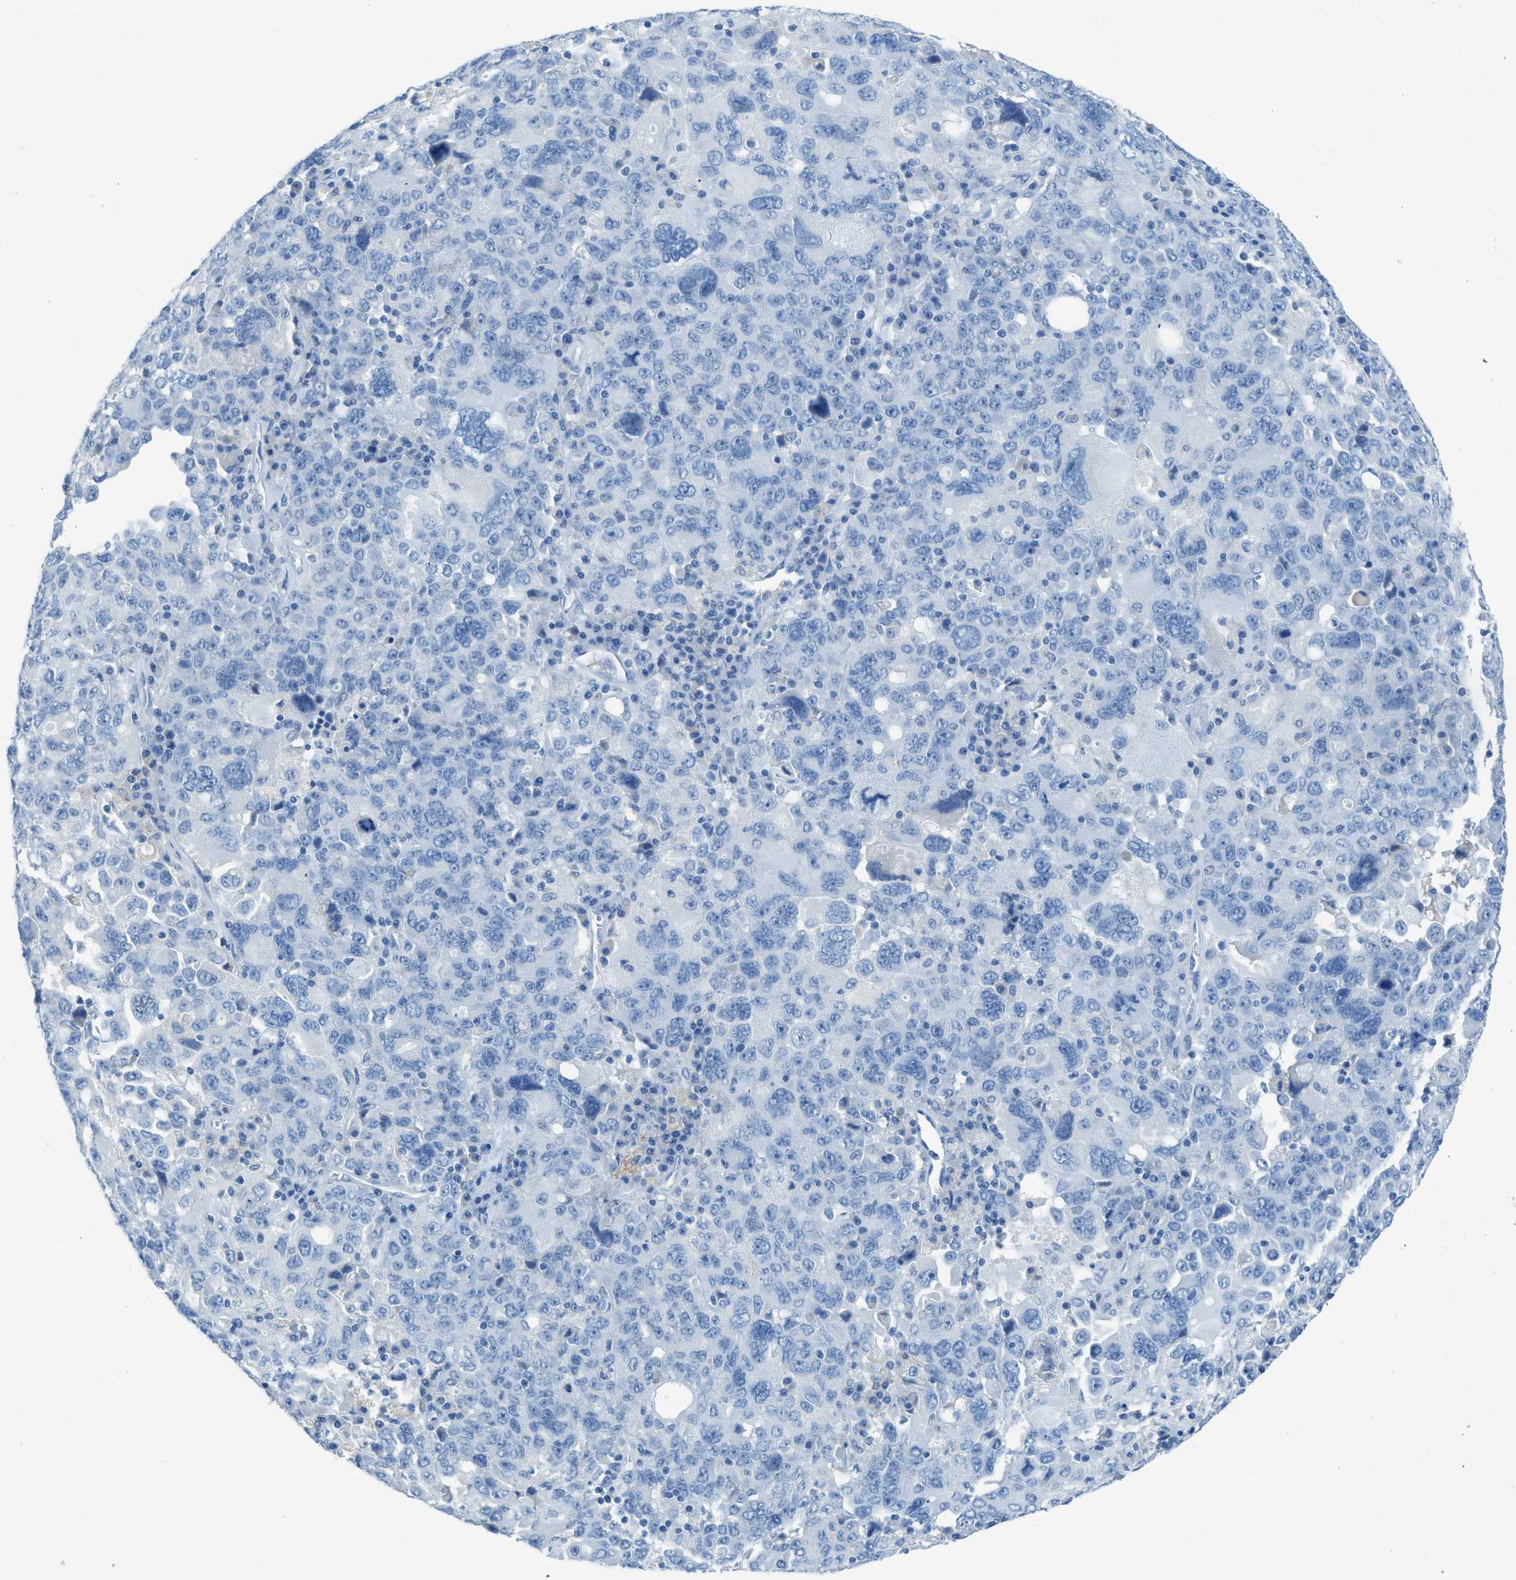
{"staining": {"intensity": "negative", "quantity": "none", "location": "none"}, "tissue": "ovarian cancer", "cell_type": "Tumor cells", "image_type": "cancer", "snomed": [{"axis": "morphology", "description": "Carcinoma, endometroid"}, {"axis": "topography", "description": "Ovary"}], "caption": "This is an immunohistochemistry photomicrograph of endometroid carcinoma (ovarian). There is no staining in tumor cells.", "gene": "ACAN", "patient": {"sex": "female", "age": 62}}